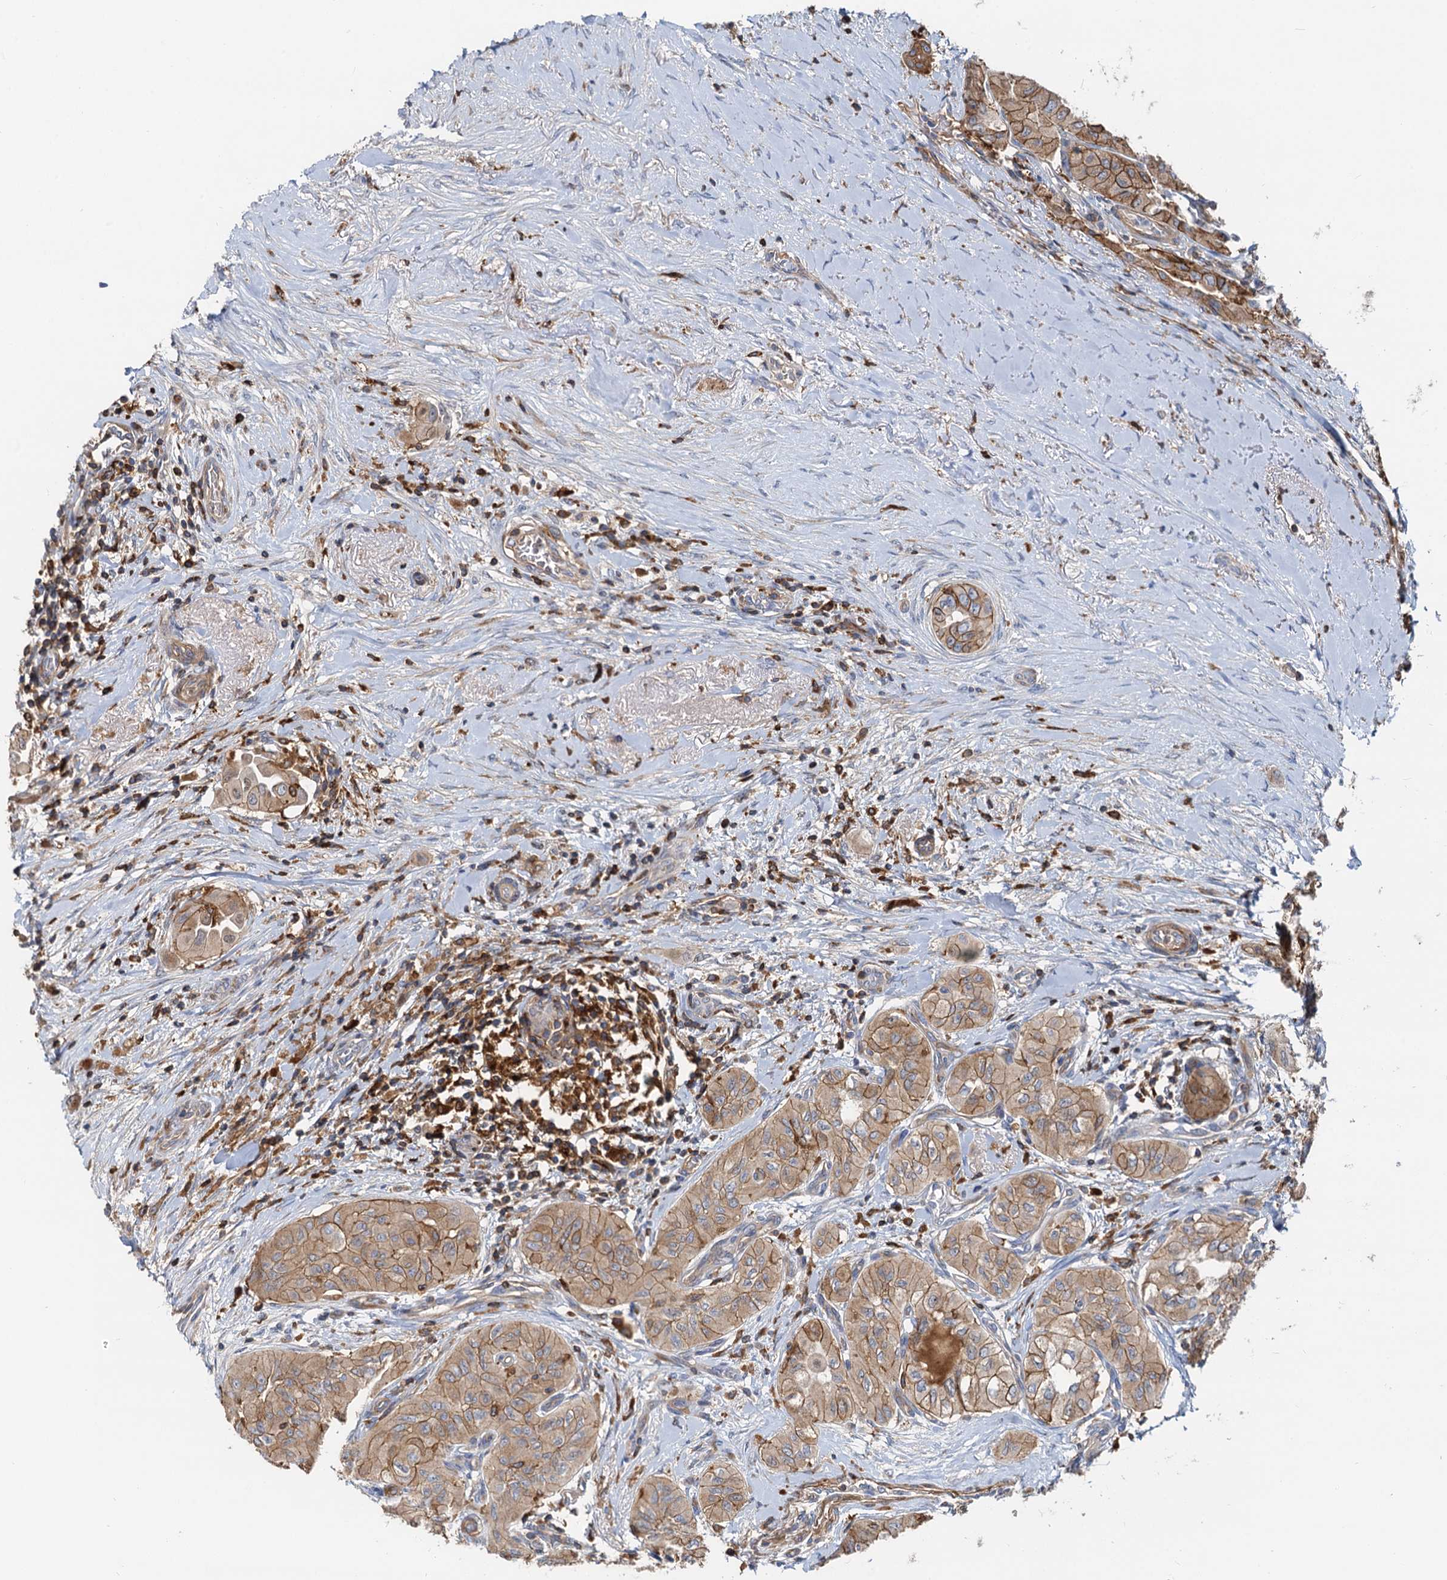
{"staining": {"intensity": "moderate", "quantity": ">75%", "location": "cytoplasmic/membranous"}, "tissue": "thyroid cancer", "cell_type": "Tumor cells", "image_type": "cancer", "snomed": [{"axis": "morphology", "description": "Papillary adenocarcinoma, NOS"}, {"axis": "topography", "description": "Thyroid gland"}], "caption": "IHC histopathology image of neoplastic tissue: thyroid cancer stained using IHC exhibits medium levels of moderate protein expression localized specifically in the cytoplasmic/membranous of tumor cells, appearing as a cytoplasmic/membranous brown color.", "gene": "LNX2", "patient": {"sex": "female", "age": 59}}